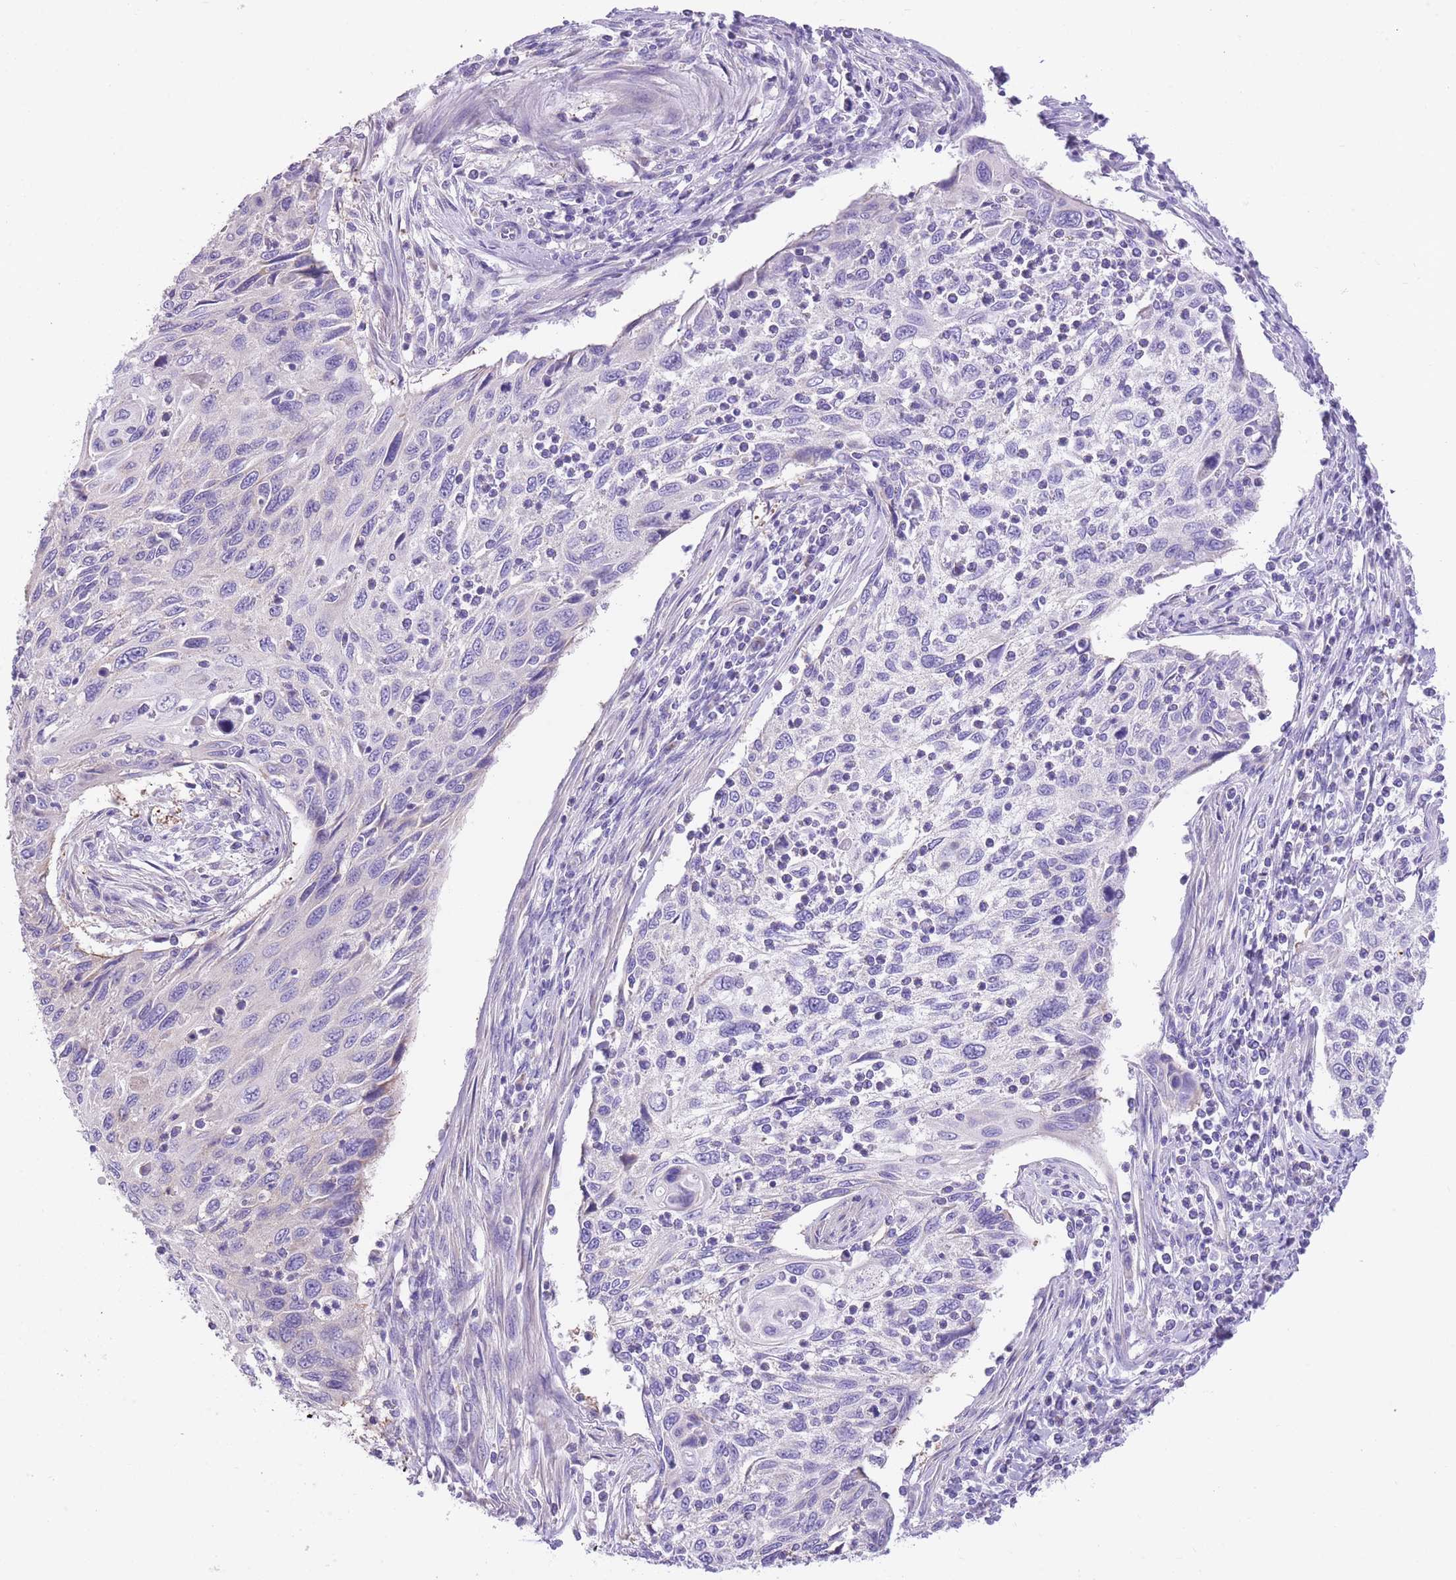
{"staining": {"intensity": "negative", "quantity": "none", "location": "none"}, "tissue": "cervical cancer", "cell_type": "Tumor cells", "image_type": "cancer", "snomed": [{"axis": "morphology", "description": "Squamous cell carcinoma, NOS"}, {"axis": "topography", "description": "Cervix"}], "caption": "Cervical squamous cell carcinoma was stained to show a protein in brown. There is no significant staining in tumor cells. (IHC, brightfield microscopy, high magnification).", "gene": "RHOU", "patient": {"sex": "female", "age": 70}}